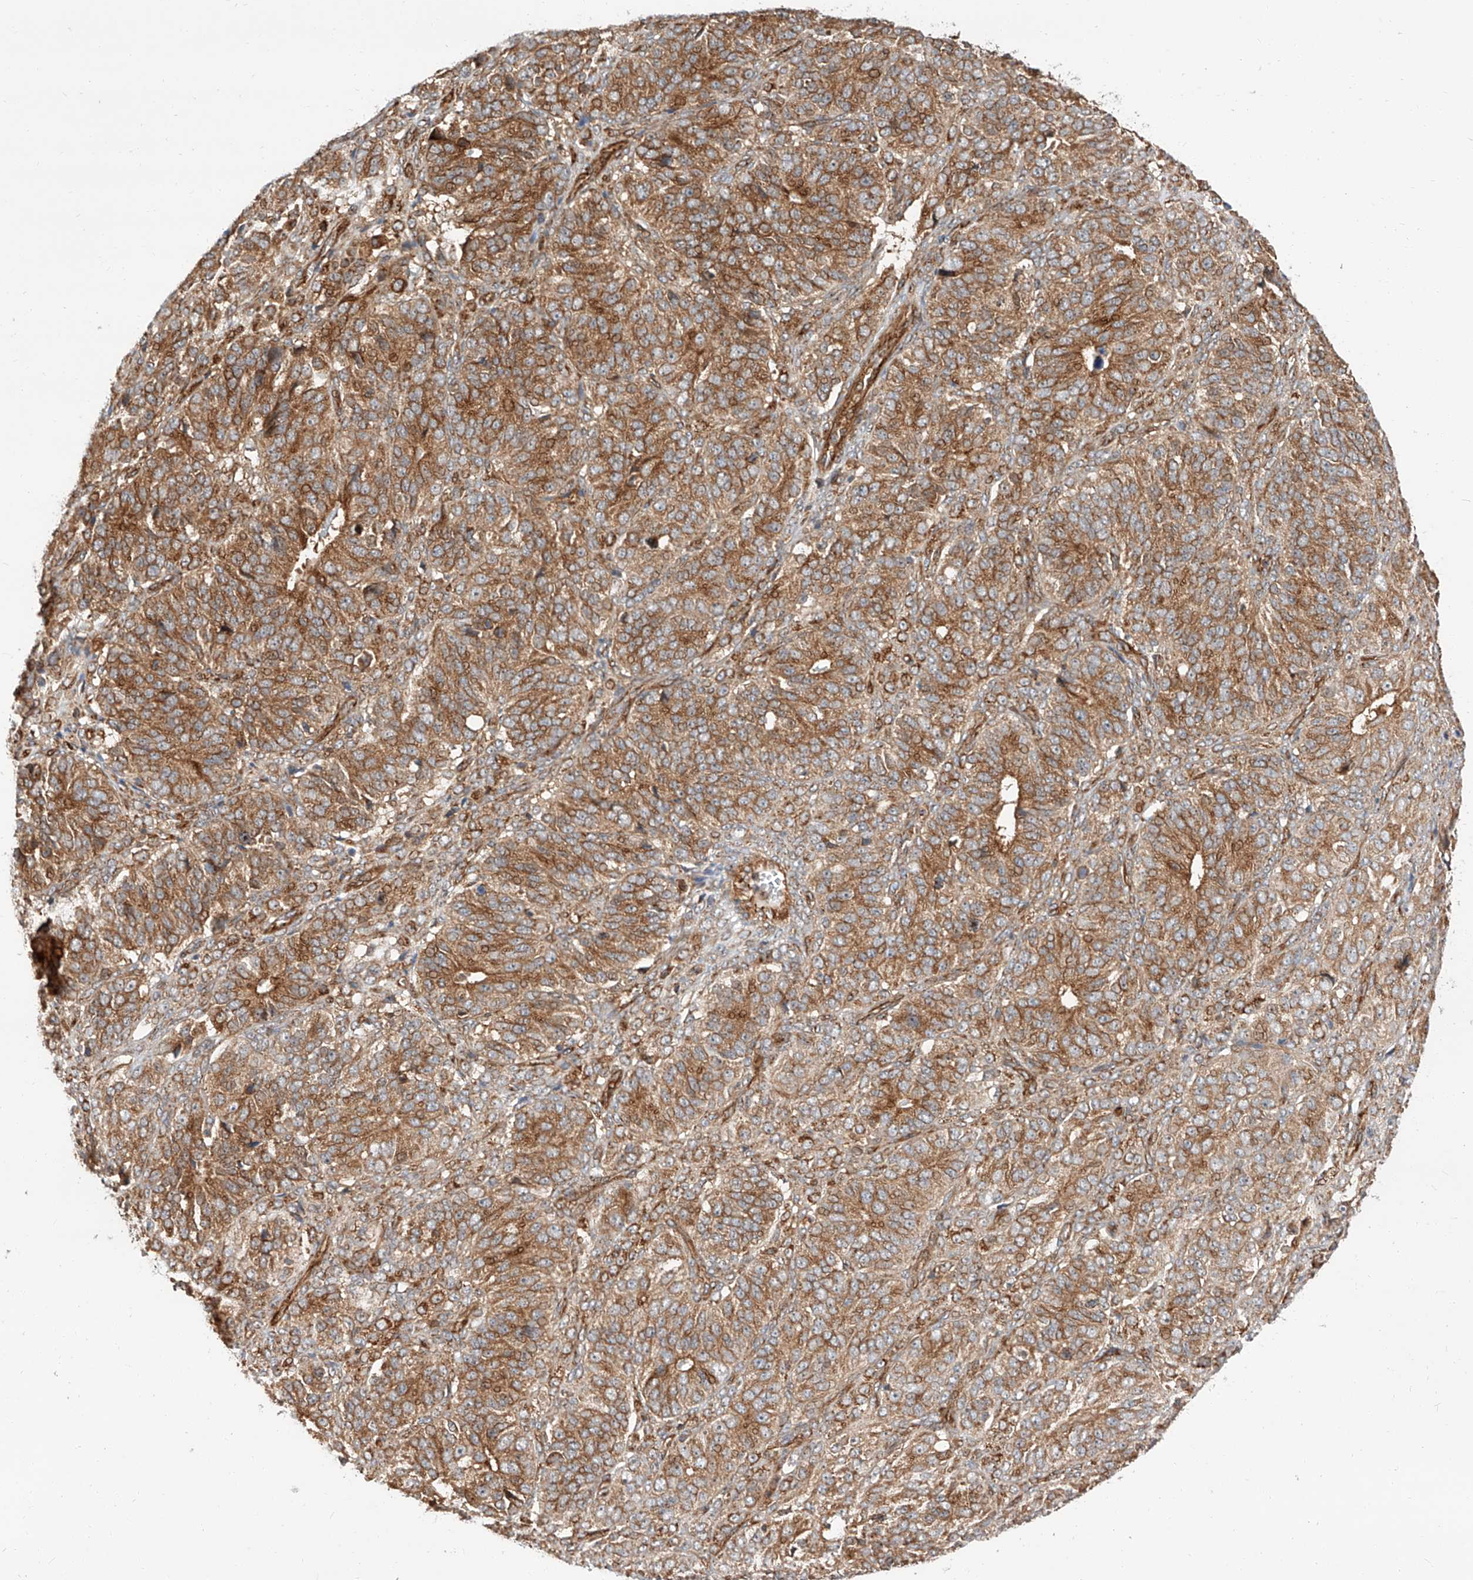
{"staining": {"intensity": "moderate", "quantity": ">75%", "location": "cytoplasmic/membranous"}, "tissue": "ovarian cancer", "cell_type": "Tumor cells", "image_type": "cancer", "snomed": [{"axis": "morphology", "description": "Carcinoma, endometroid"}, {"axis": "topography", "description": "Ovary"}], "caption": "A histopathology image showing moderate cytoplasmic/membranous staining in about >75% of tumor cells in endometroid carcinoma (ovarian), as visualized by brown immunohistochemical staining.", "gene": "ISCA2", "patient": {"sex": "female", "age": 51}}